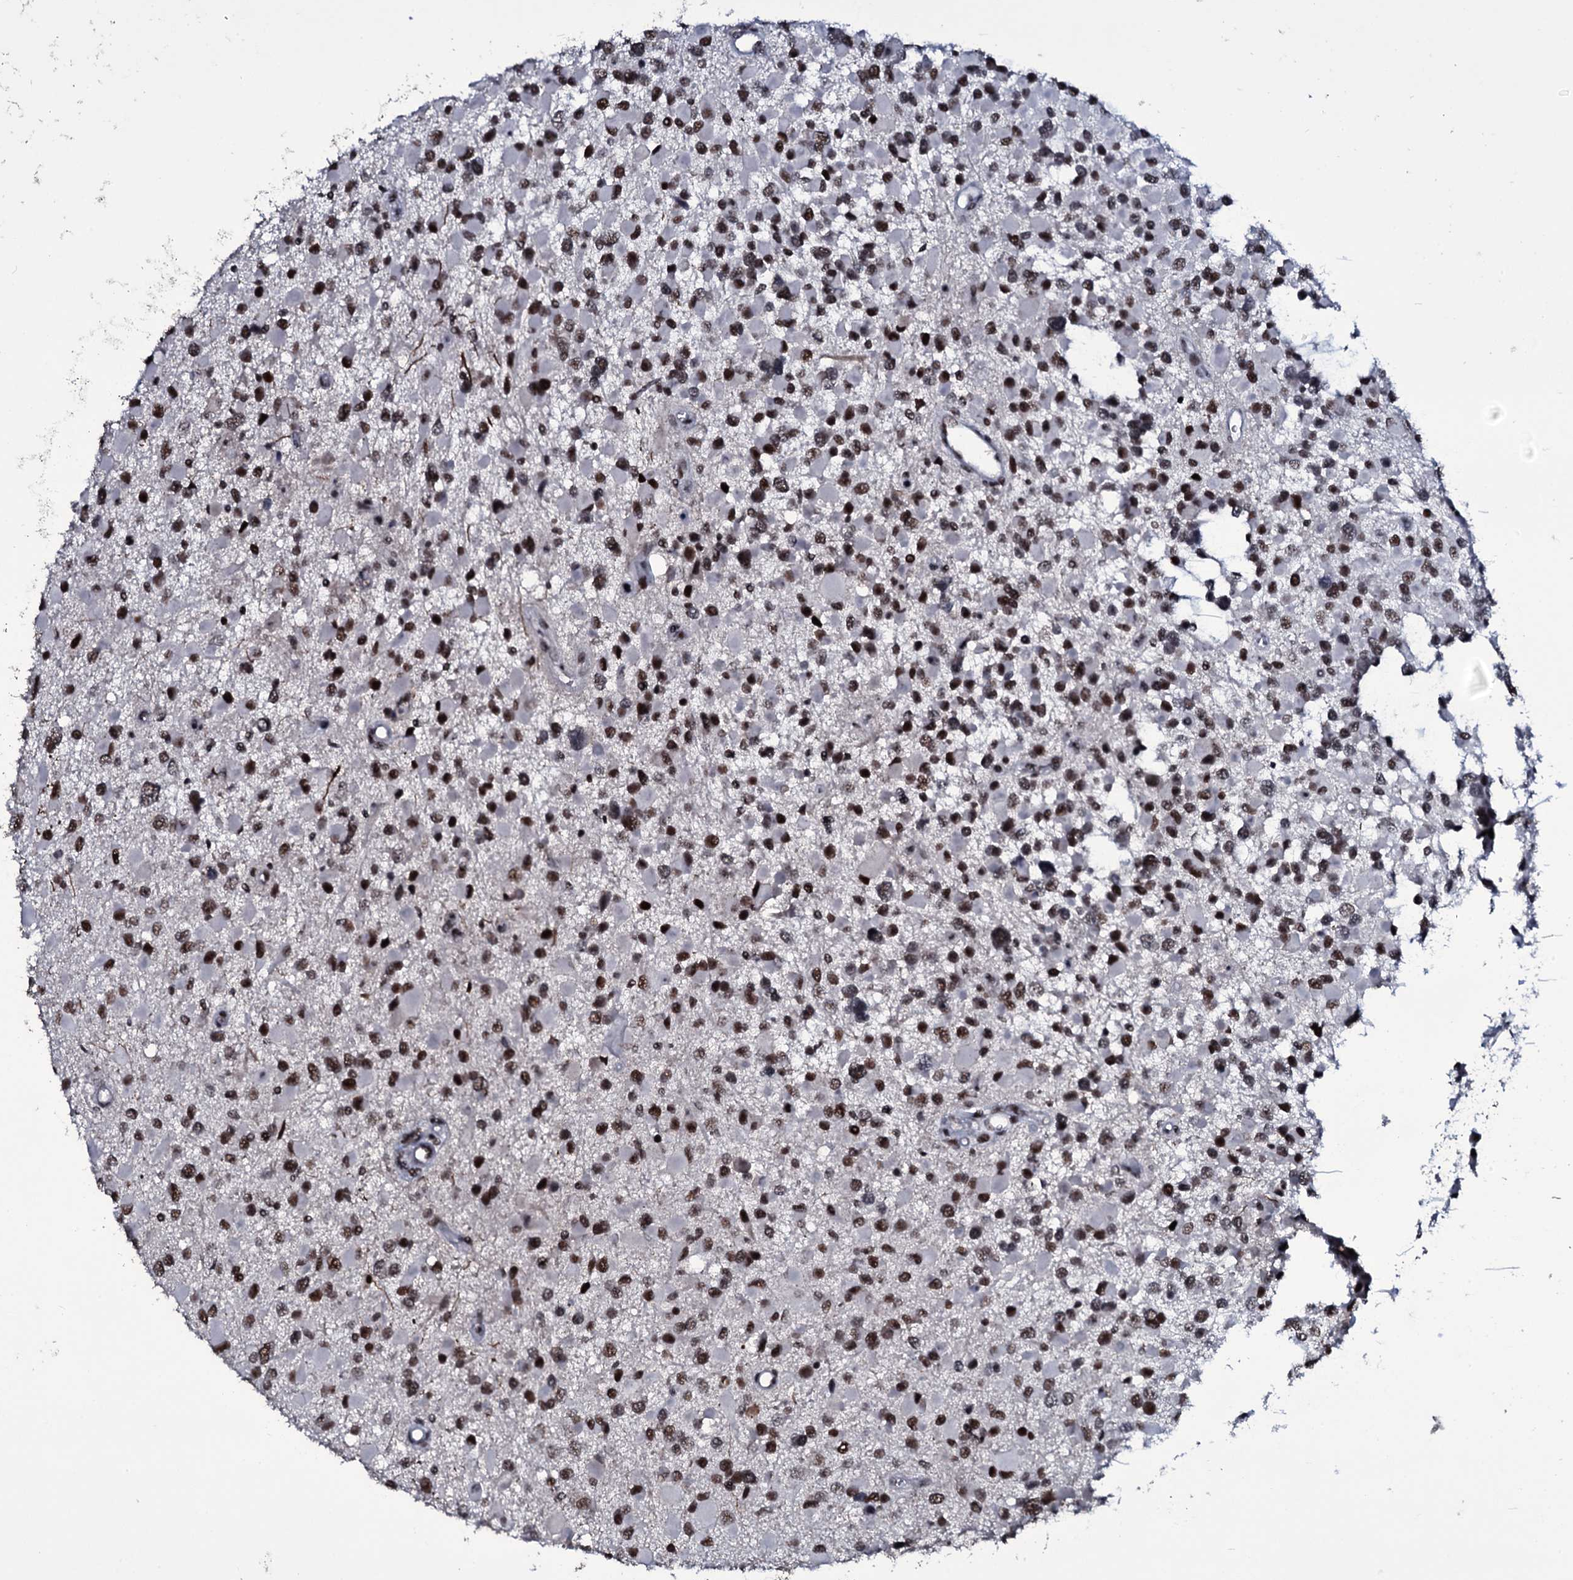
{"staining": {"intensity": "moderate", "quantity": ">75%", "location": "nuclear"}, "tissue": "glioma", "cell_type": "Tumor cells", "image_type": "cancer", "snomed": [{"axis": "morphology", "description": "Glioma, malignant, High grade"}, {"axis": "topography", "description": "Brain"}], "caption": "Moderate nuclear expression for a protein is seen in approximately >75% of tumor cells of glioma using immunohistochemistry (IHC).", "gene": "ZMIZ2", "patient": {"sex": "male", "age": 53}}